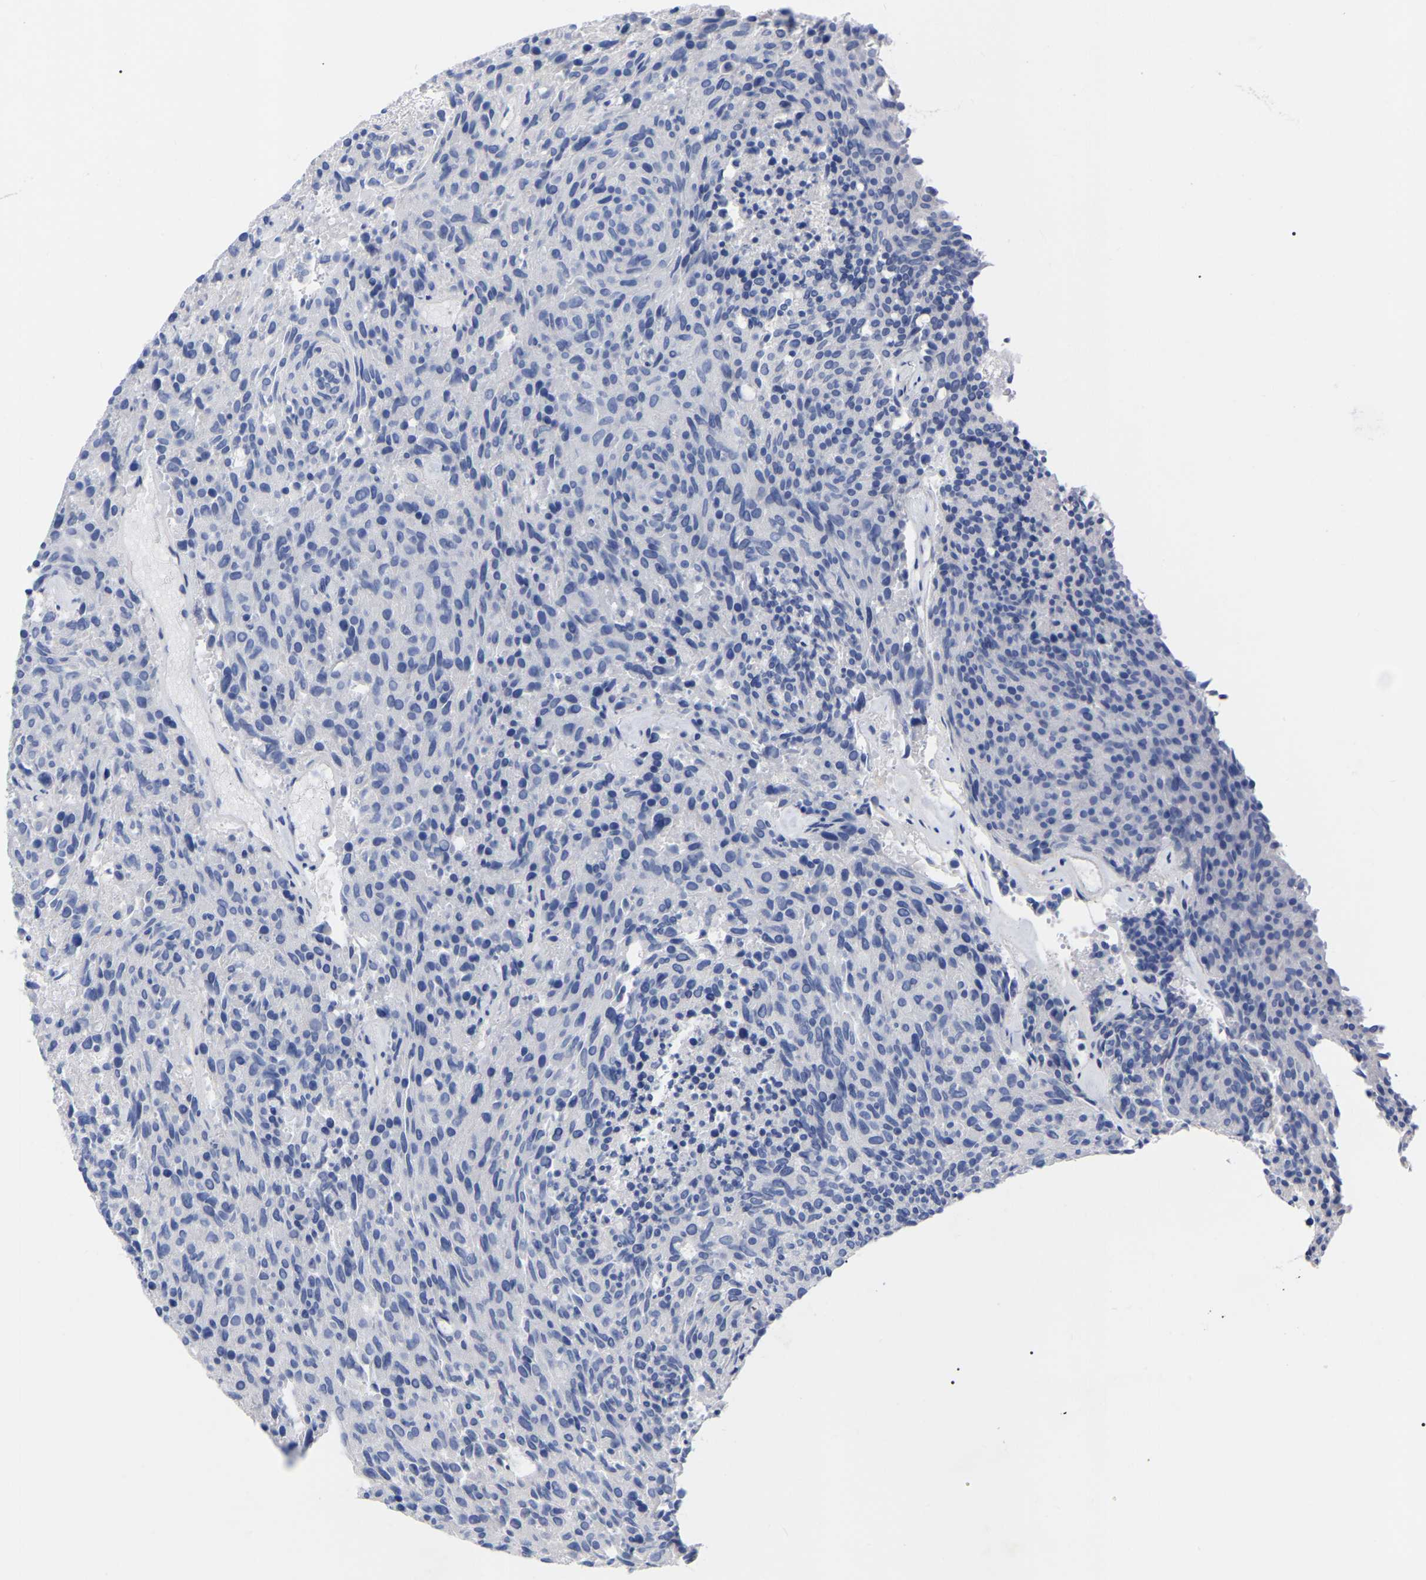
{"staining": {"intensity": "negative", "quantity": "none", "location": "none"}, "tissue": "carcinoid", "cell_type": "Tumor cells", "image_type": "cancer", "snomed": [{"axis": "morphology", "description": "Carcinoid, malignant, NOS"}, {"axis": "topography", "description": "Pancreas"}], "caption": "DAB (3,3'-diaminobenzidine) immunohistochemical staining of human carcinoid displays no significant staining in tumor cells. The staining was performed using DAB to visualize the protein expression in brown, while the nuclei were stained in blue with hematoxylin (Magnification: 20x).", "gene": "HAPLN1", "patient": {"sex": "female", "age": 54}}